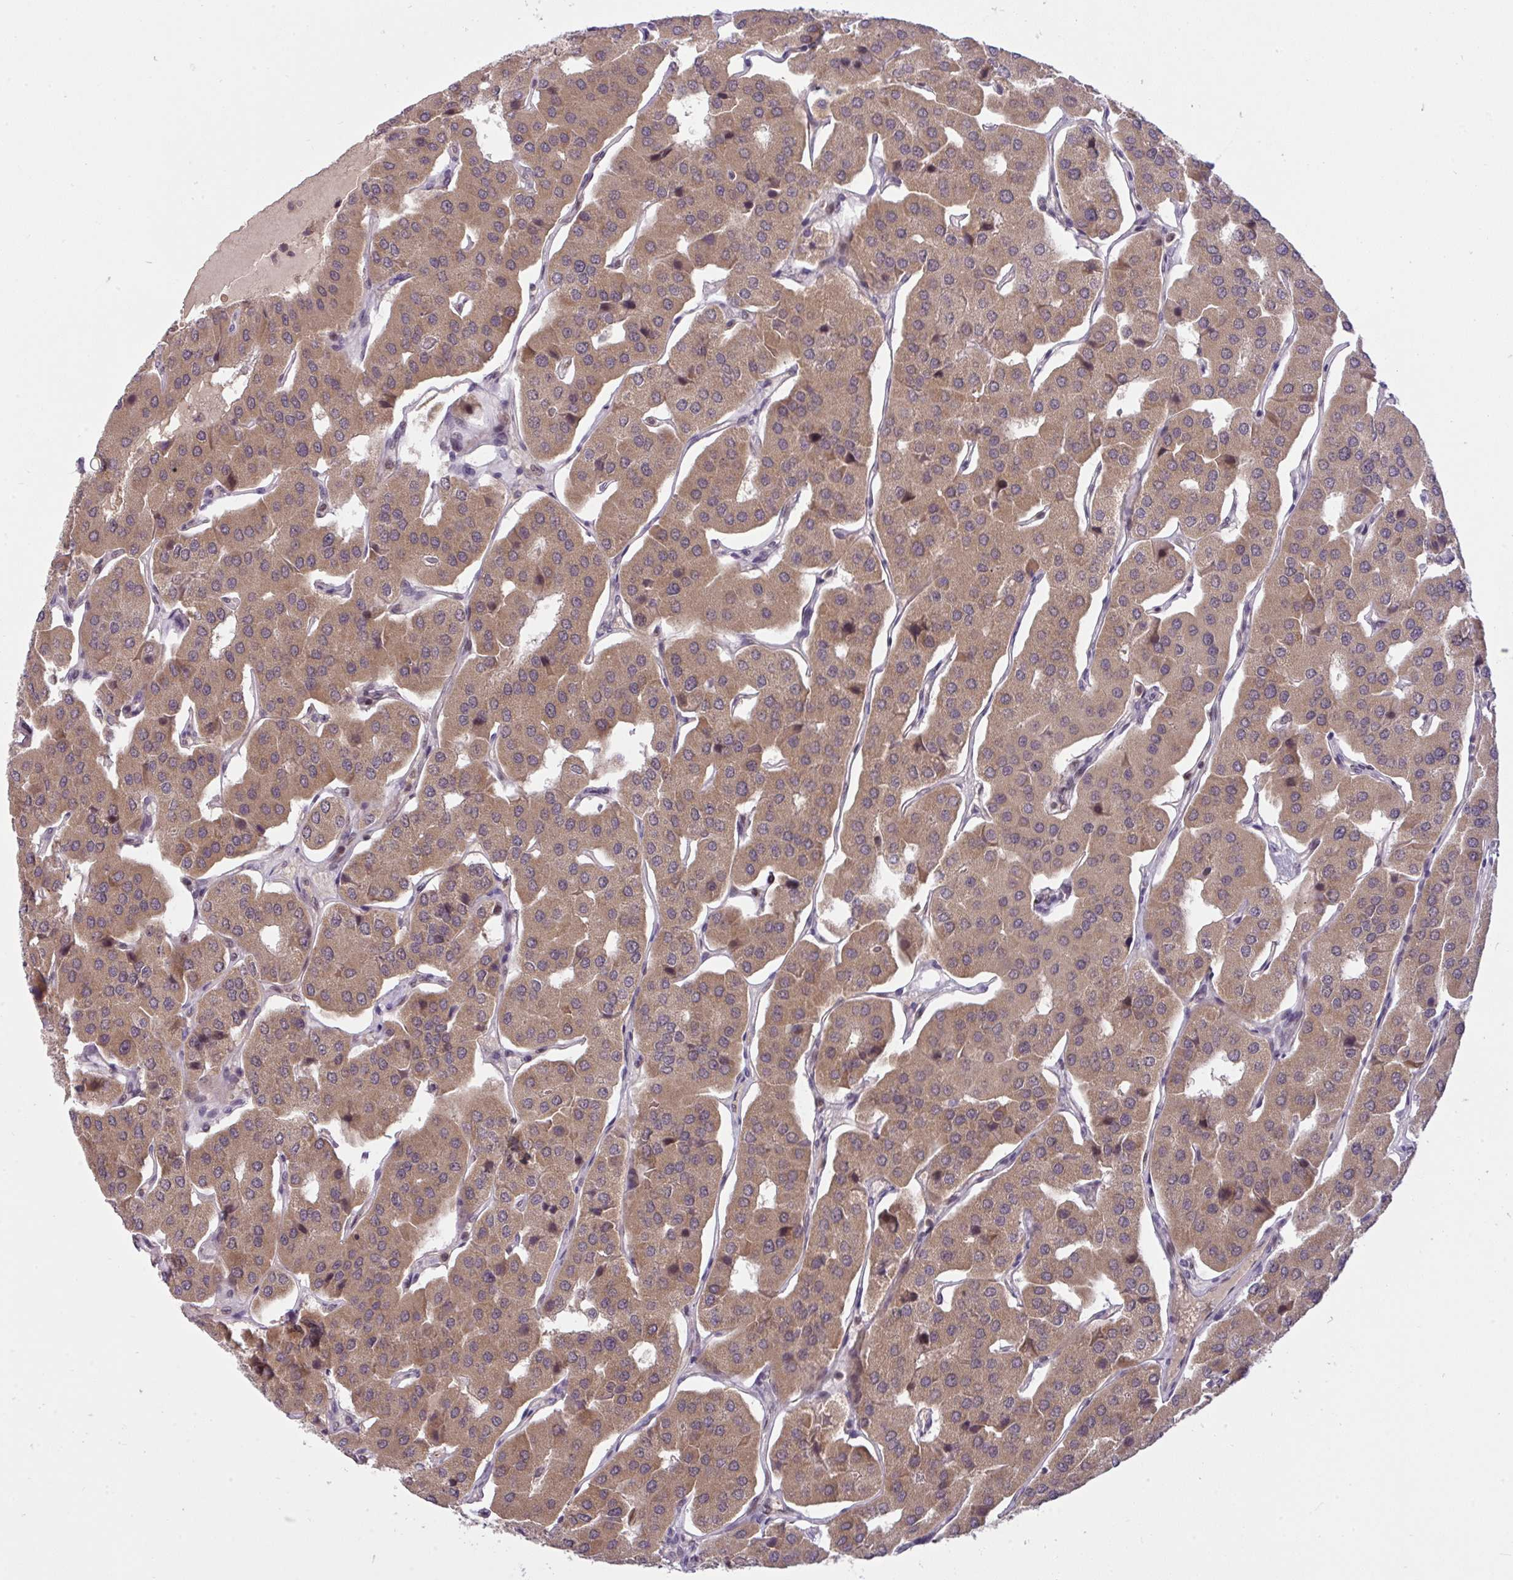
{"staining": {"intensity": "moderate", "quantity": ">75%", "location": "cytoplasmic/membranous"}, "tissue": "parathyroid gland", "cell_type": "Glandular cells", "image_type": "normal", "snomed": [{"axis": "morphology", "description": "Normal tissue, NOS"}, {"axis": "morphology", "description": "Adenoma, NOS"}, {"axis": "topography", "description": "Parathyroid gland"}], "caption": "Normal parathyroid gland exhibits moderate cytoplasmic/membranous expression in about >75% of glandular cells (DAB IHC with brightfield microscopy, high magnification)..", "gene": "KLF2", "patient": {"sex": "female", "age": 86}}